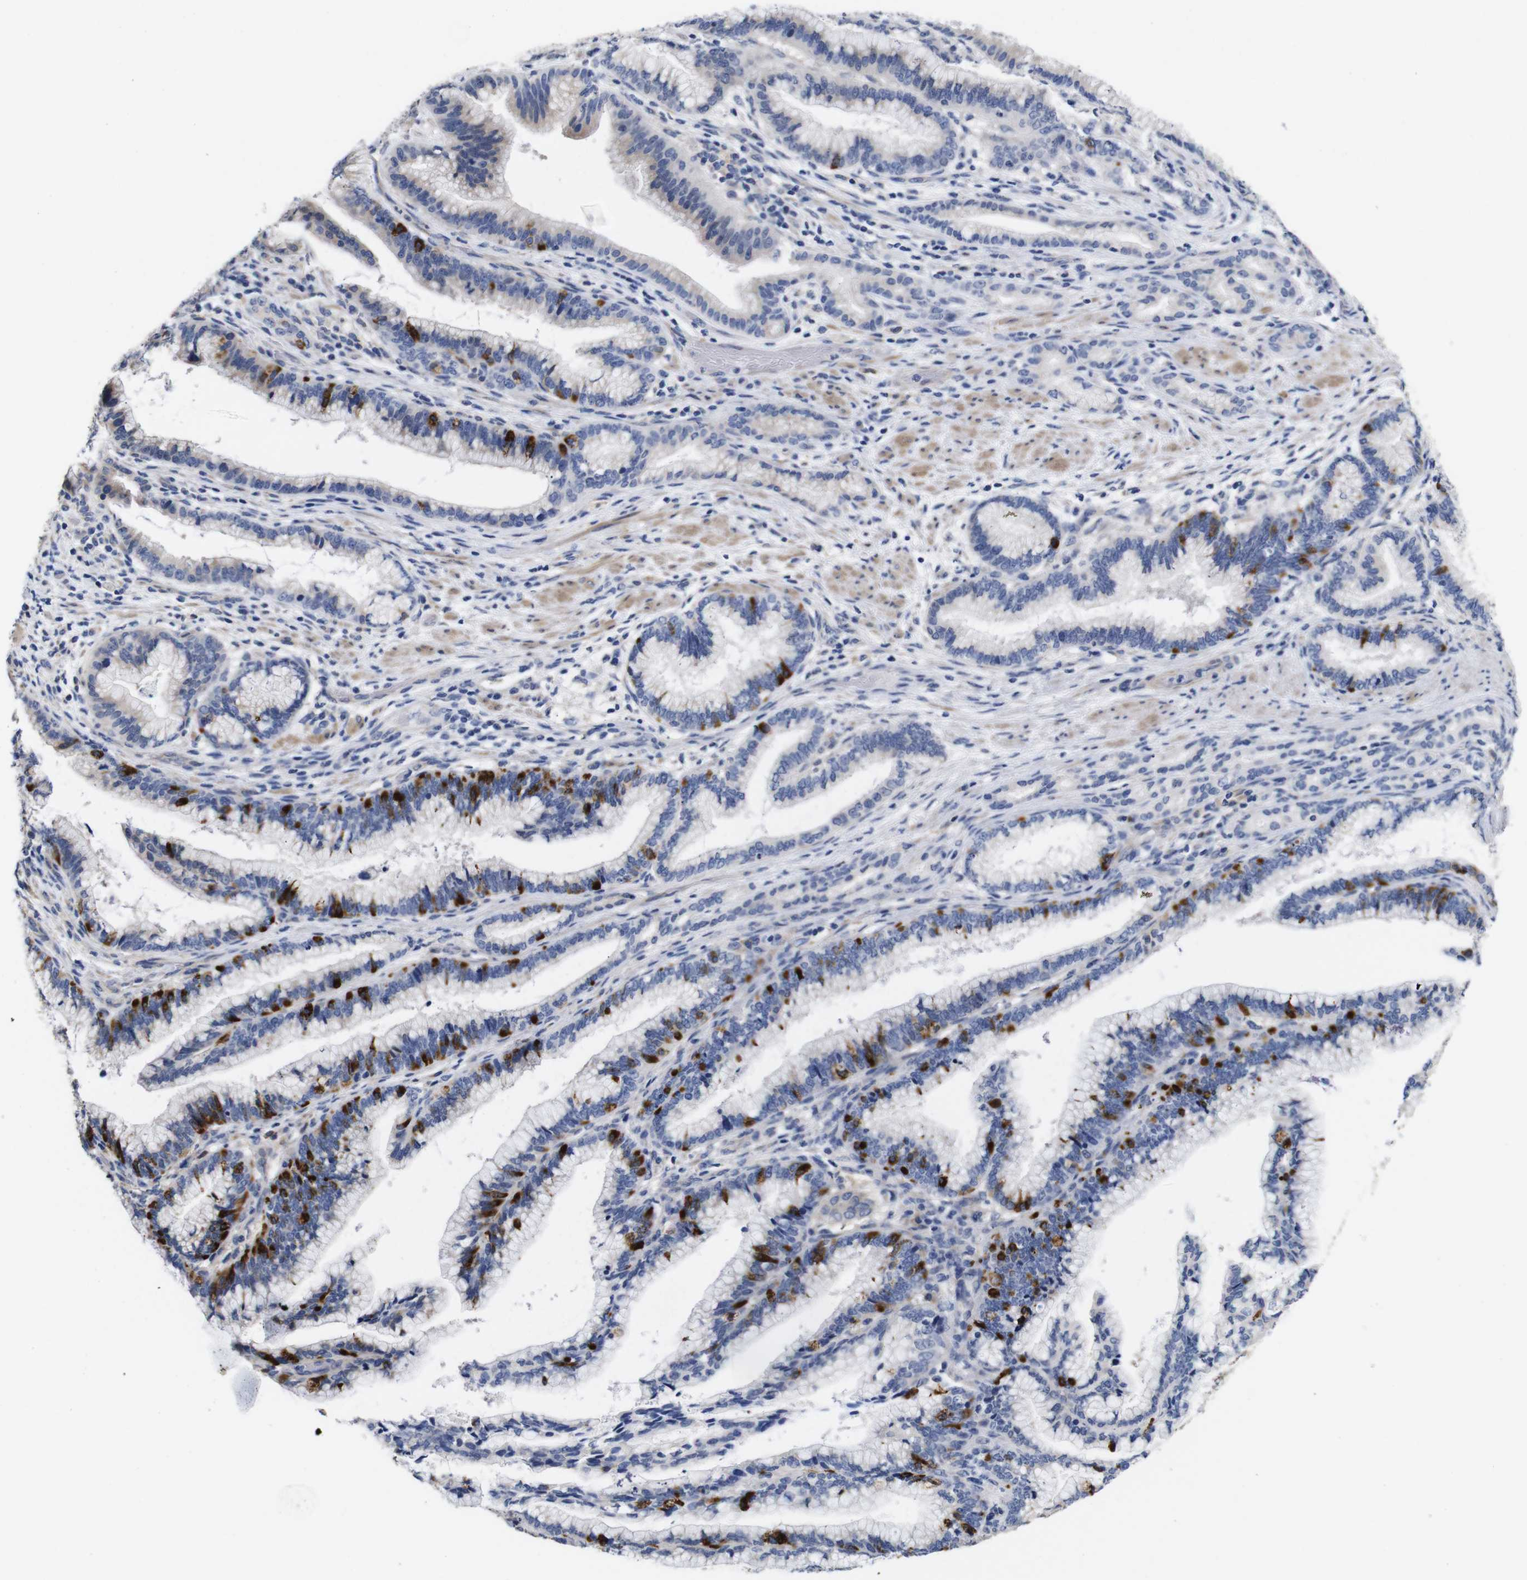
{"staining": {"intensity": "strong", "quantity": "<25%", "location": "cytoplasmic/membranous"}, "tissue": "pancreatic cancer", "cell_type": "Tumor cells", "image_type": "cancer", "snomed": [{"axis": "morphology", "description": "Adenocarcinoma, NOS"}, {"axis": "topography", "description": "Pancreas"}], "caption": "This micrograph displays immunohistochemistry staining of pancreatic cancer (adenocarcinoma), with medium strong cytoplasmic/membranous staining in approximately <25% of tumor cells.", "gene": "TCEAL9", "patient": {"sex": "female", "age": 64}}